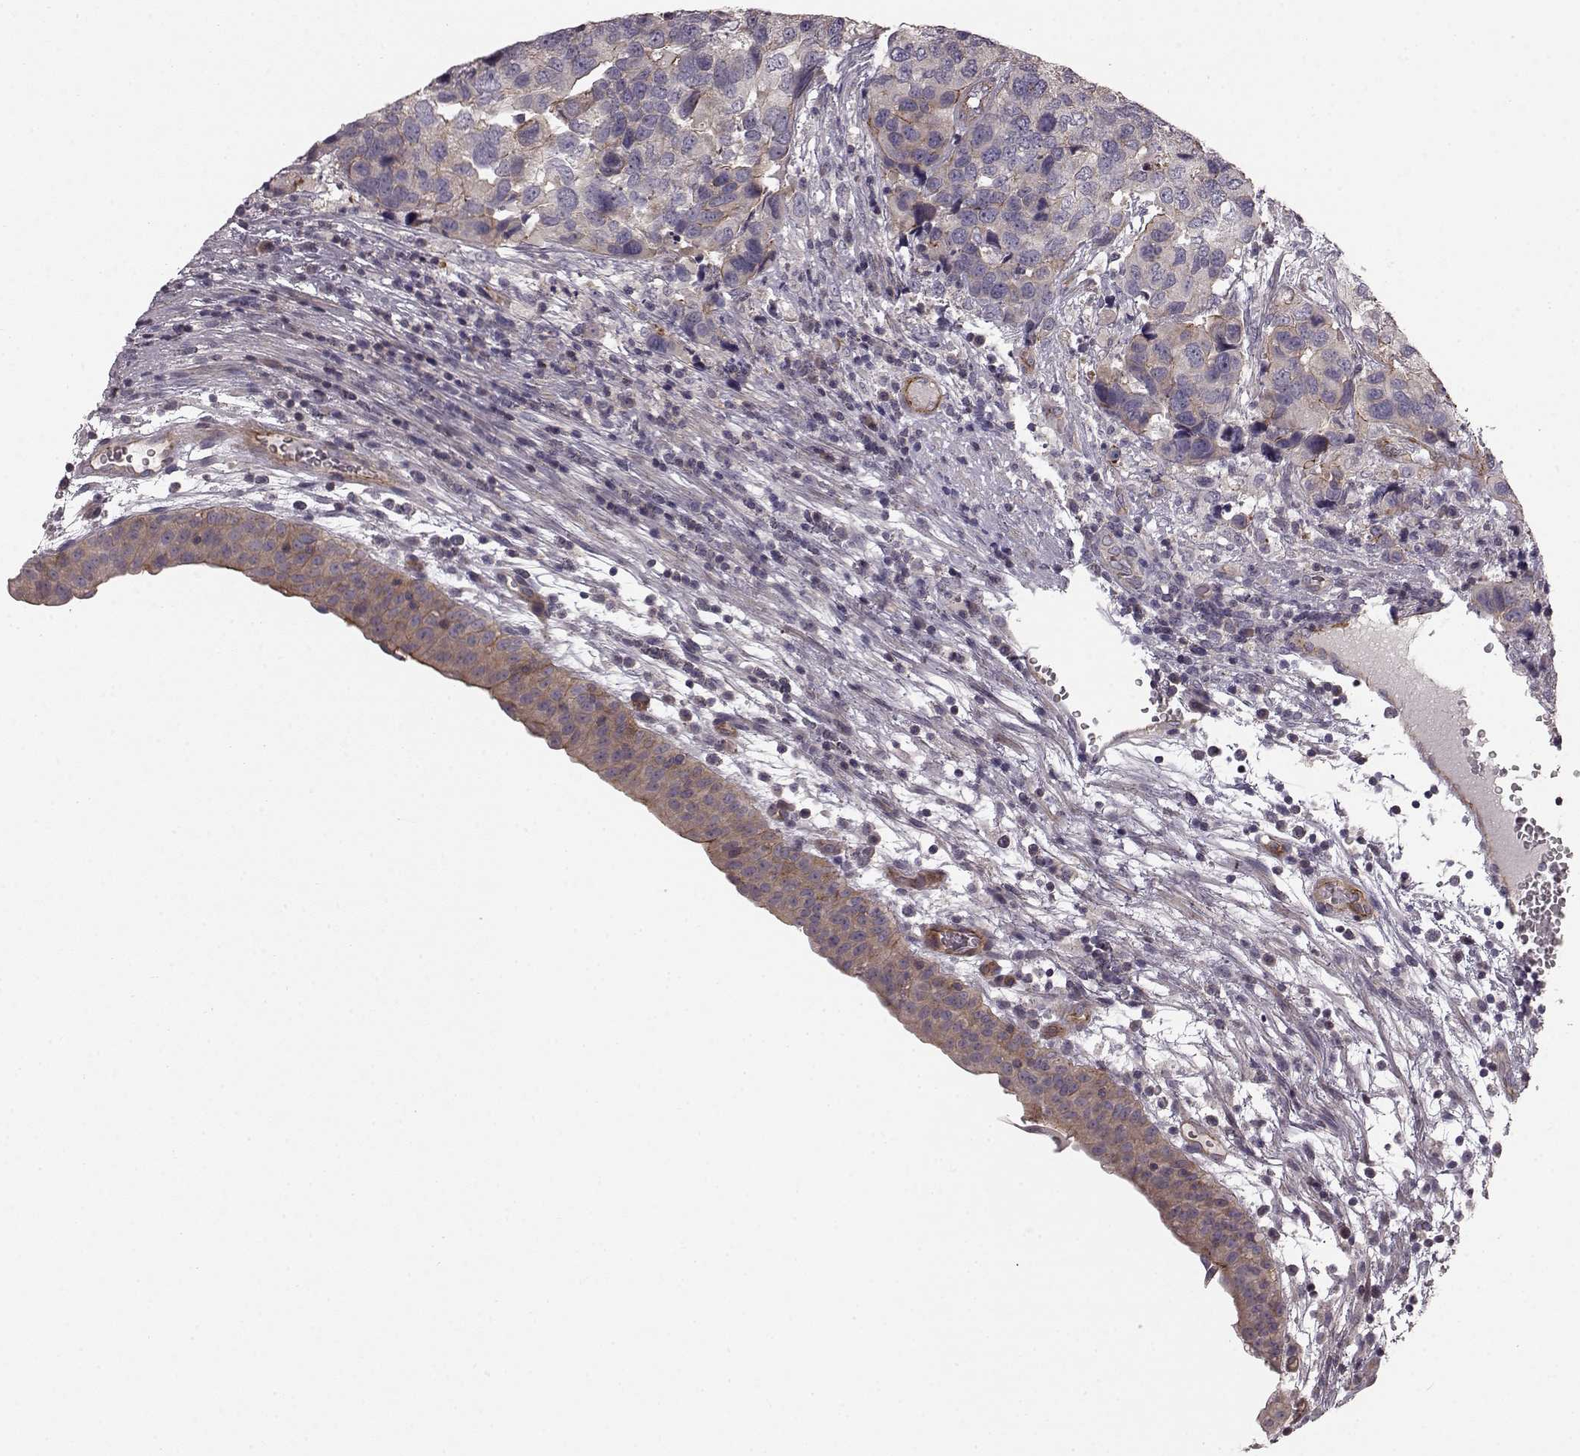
{"staining": {"intensity": "moderate", "quantity": "<25%", "location": "cytoplasmic/membranous"}, "tissue": "urothelial cancer", "cell_type": "Tumor cells", "image_type": "cancer", "snomed": [{"axis": "morphology", "description": "Urothelial carcinoma, High grade"}, {"axis": "topography", "description": "Urinary bladder"}], "caption": "Immunohistochemical staining of urothelial cancer reveals low levels of moderate cytoplasmic/membranous staining in about <25% of tumor cells.", "gene": "SLC22A18", "patient": {"sex": "male", "age": 60}}